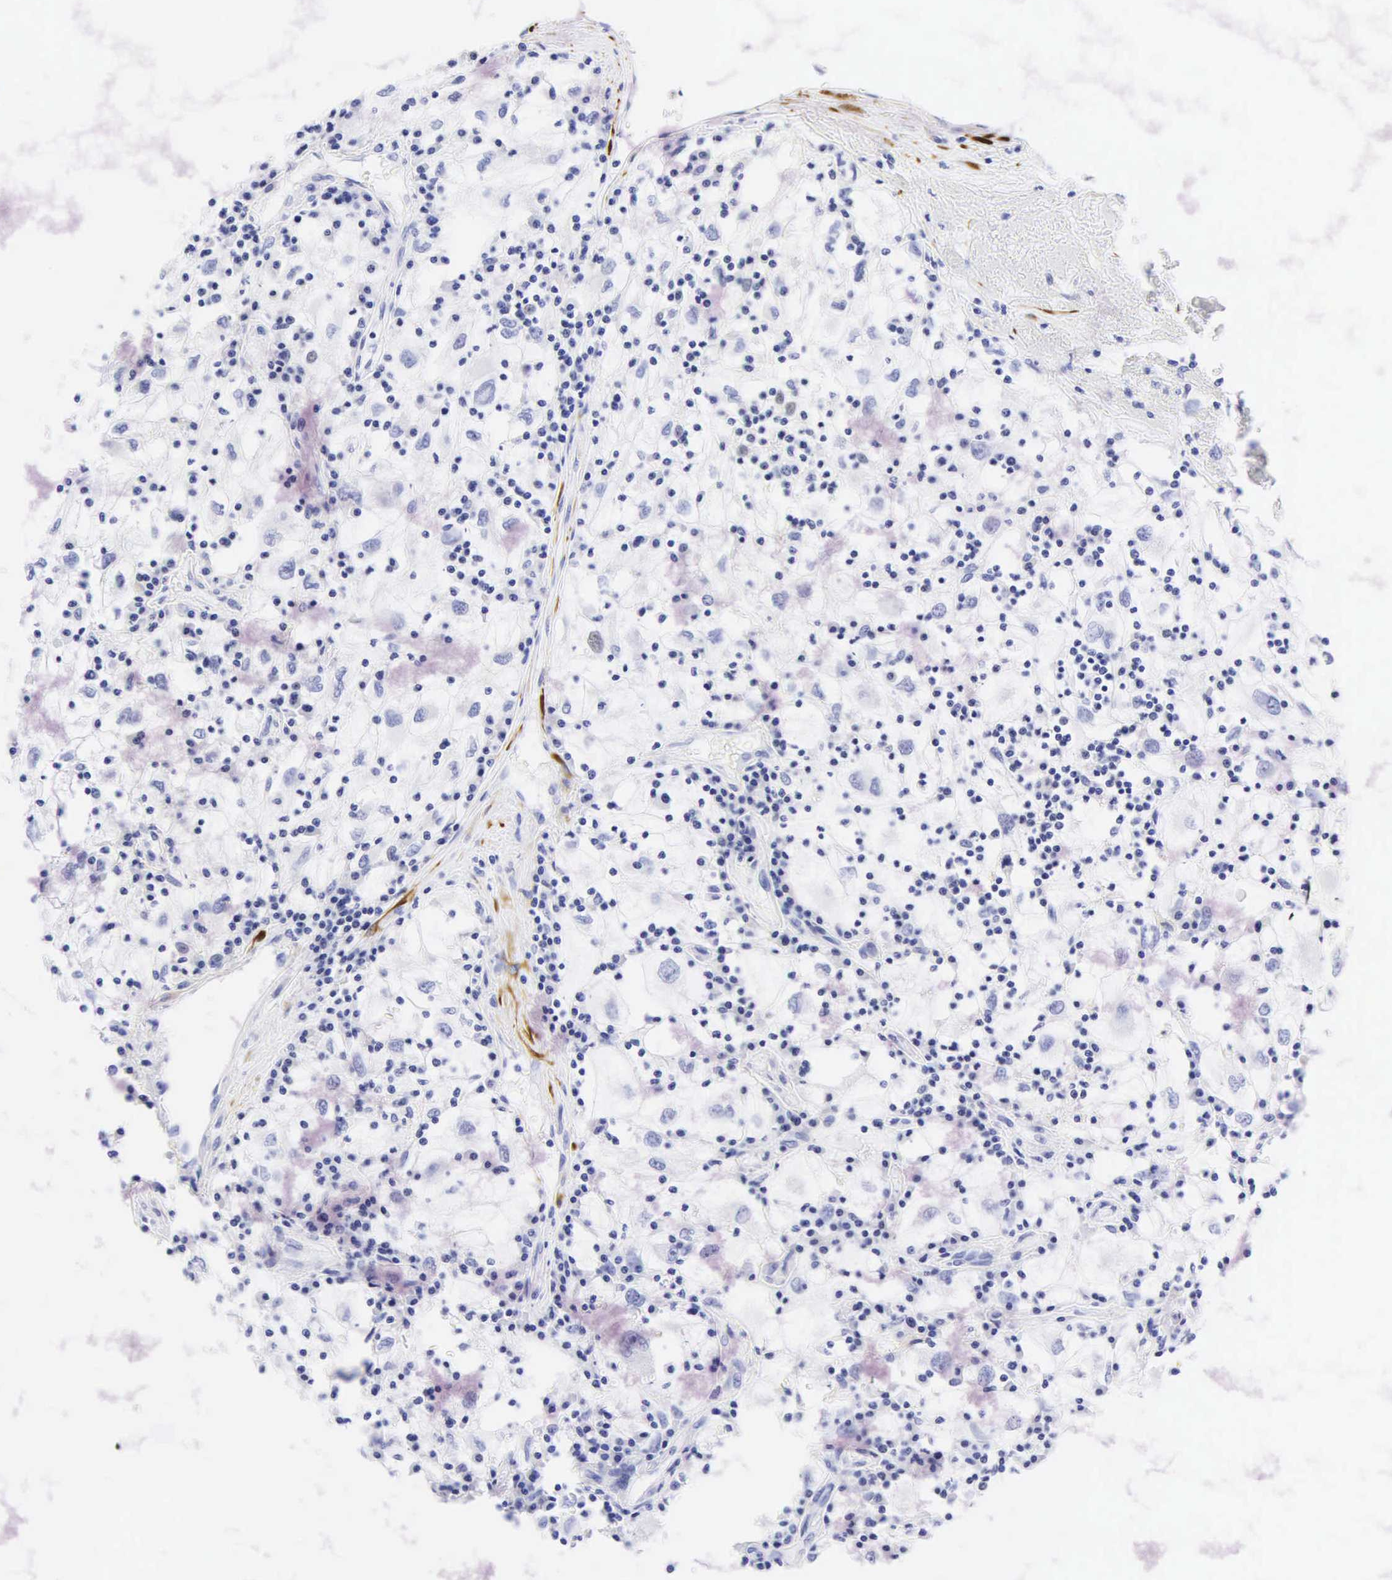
{"staining": {"intensity": "negative", "quantity": "none", "location": "none"}, "tissue": "renal cancer", "cell_type": "Tumor cells", "image_type": "cancer", "snomed": [{"axis": "morphology", "description": "Adenocarcinoma, NOS"}, {"axis": "topography", "description": "Kidney"}], "caption": "A high-resolution image shows IHC staining of renal cancer, which reveals no significant staining in tumor cells.", "gene": "DES", "patient": {"sex": "male", "age": 82}}